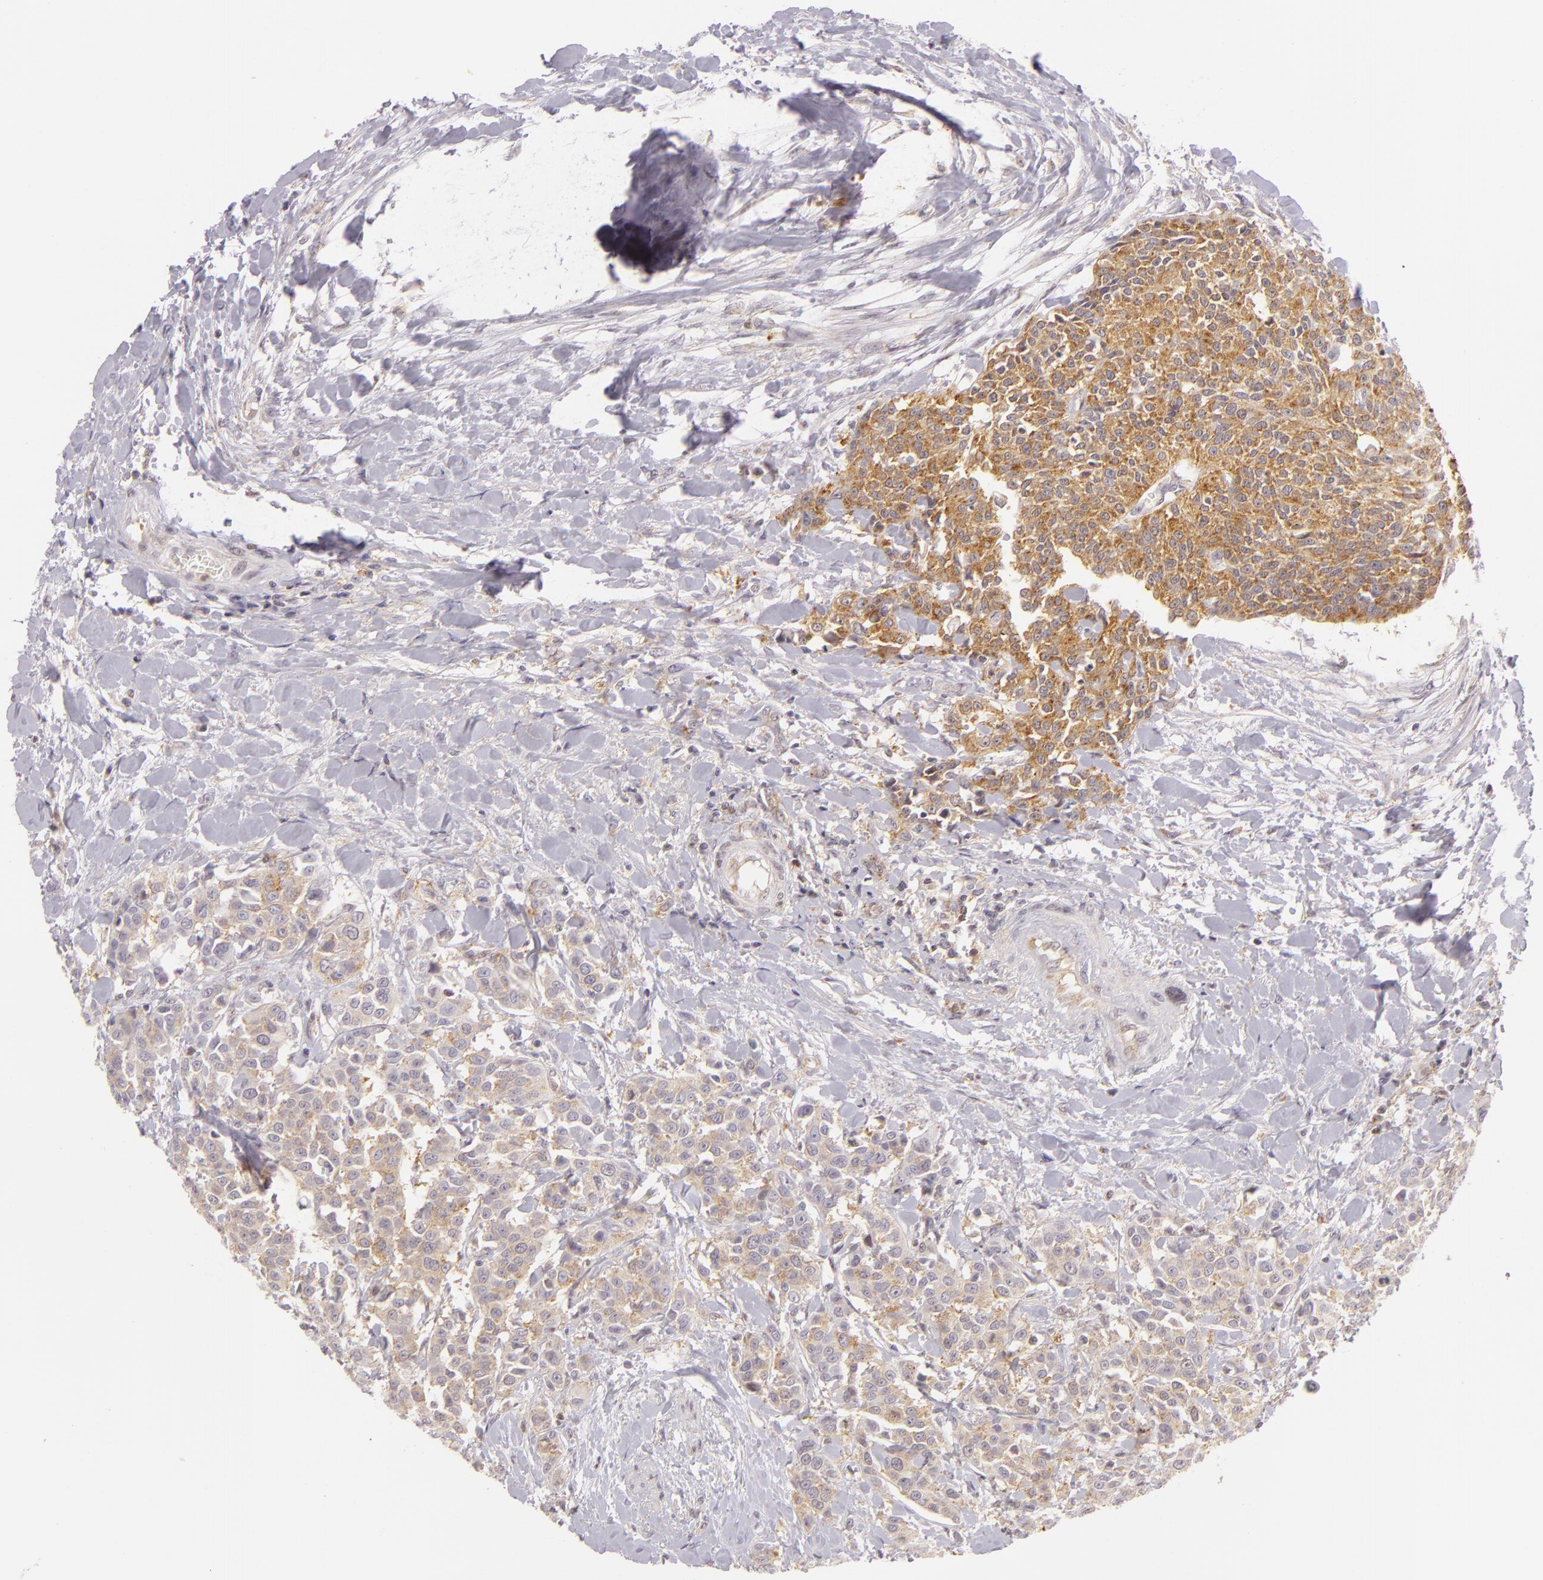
{"staining": {"intensity": "moderate", "quantity": "25%-75%", "location": "cytoplasmic/membranous"}, "tissue": "urothelial cancer", "cell_type": "Tumor cells", "image_type": "cancer", "snomed": [{"axis": "morphology", "description": "Urothelial carcinoma, High grade"}, {"axis": "topography", "description": "Urinary bladder"}], "caption": "Approximately 25%-75% of tumor cells in urothelial cancer demonstrate moderate cytoplasmic/membranous protein expression as visualized by brown immunohistochemical staining.", "gene": "IMPDH1", "patient": {"sex": "male", "age": 56}}